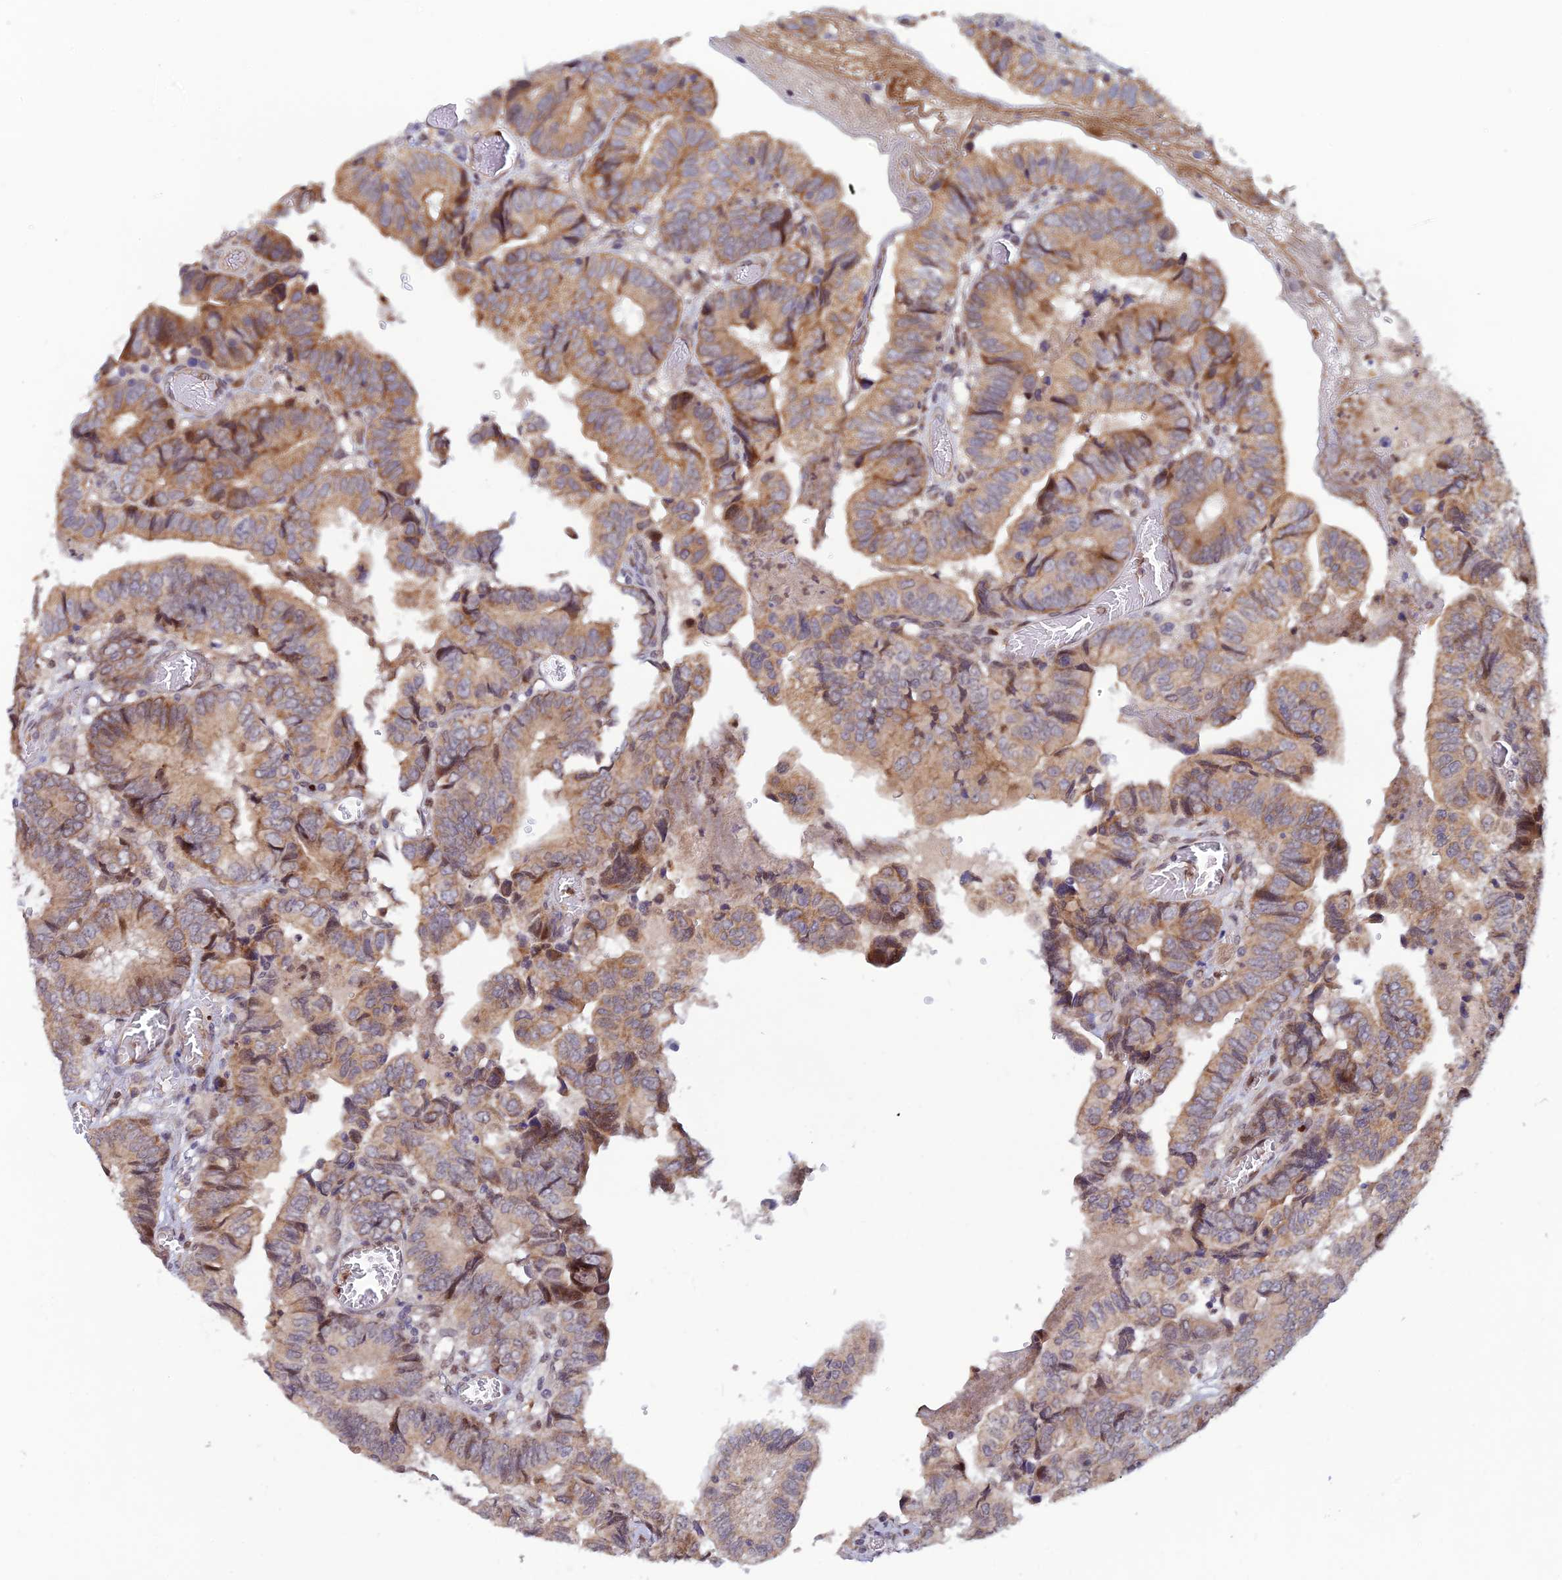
{"staining": {"intensity": "moderate", "quantity": "25%-75%", "location": "cytoplasmic/membranous,nuclear"}, "tissue": "colorectal cancer", "cell_type": "Tumor cells", "image_type": "cancer", "snomed": [{"axis": "morphology", "description": "Adenocarcinoma, NOS"}, {"axis": "topography", "description": "Colon"}], "caption": "DAB immunohistochemical staining of colorectal cancer exhibits moderate cytoplasmic/membranous and nuclear protein positivity in about 25%-75% of tumor cells. The protein is shown in brown color, while the nuclei are stained blue.", "gene": "FASTKD5", "patient": {"sex": "male", "age": 85}}